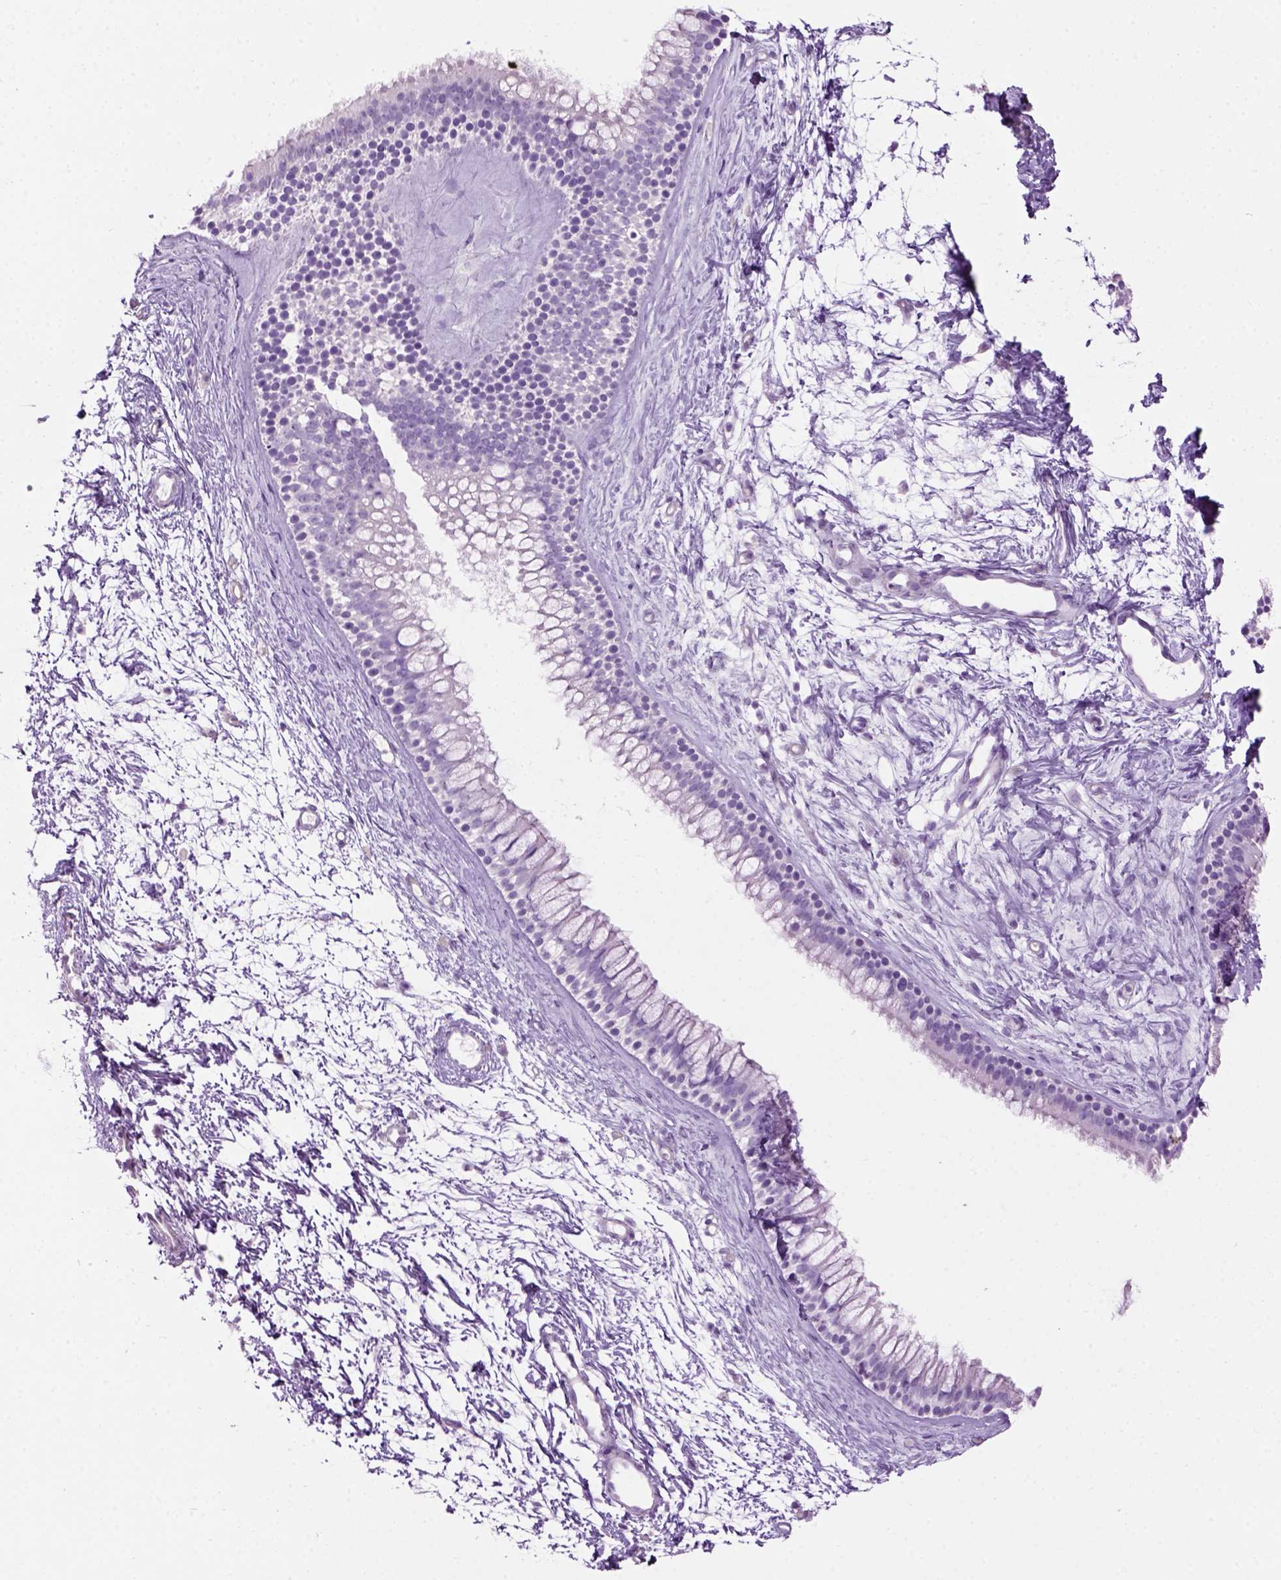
{"staining": {"intensity": "negative", "quantity": "none", "location": "none"}, "tissue": "nasopharynx", "cell_type": "Respiratory epithelial cells", "image_type": "normal", "snomed": [{"axis": "morphology", "description": "Normal tissue, NOS"}, {"axis": "topography", "description": "Nasopharynx"}], "caption": "Photomicrograph shows no protein positivity in respiratory epithelial cells of benign nasopharynx. Nuclei are stained in blue.", "gene": "GABRB2", "patient": {"sex": "male", "age": 58}}